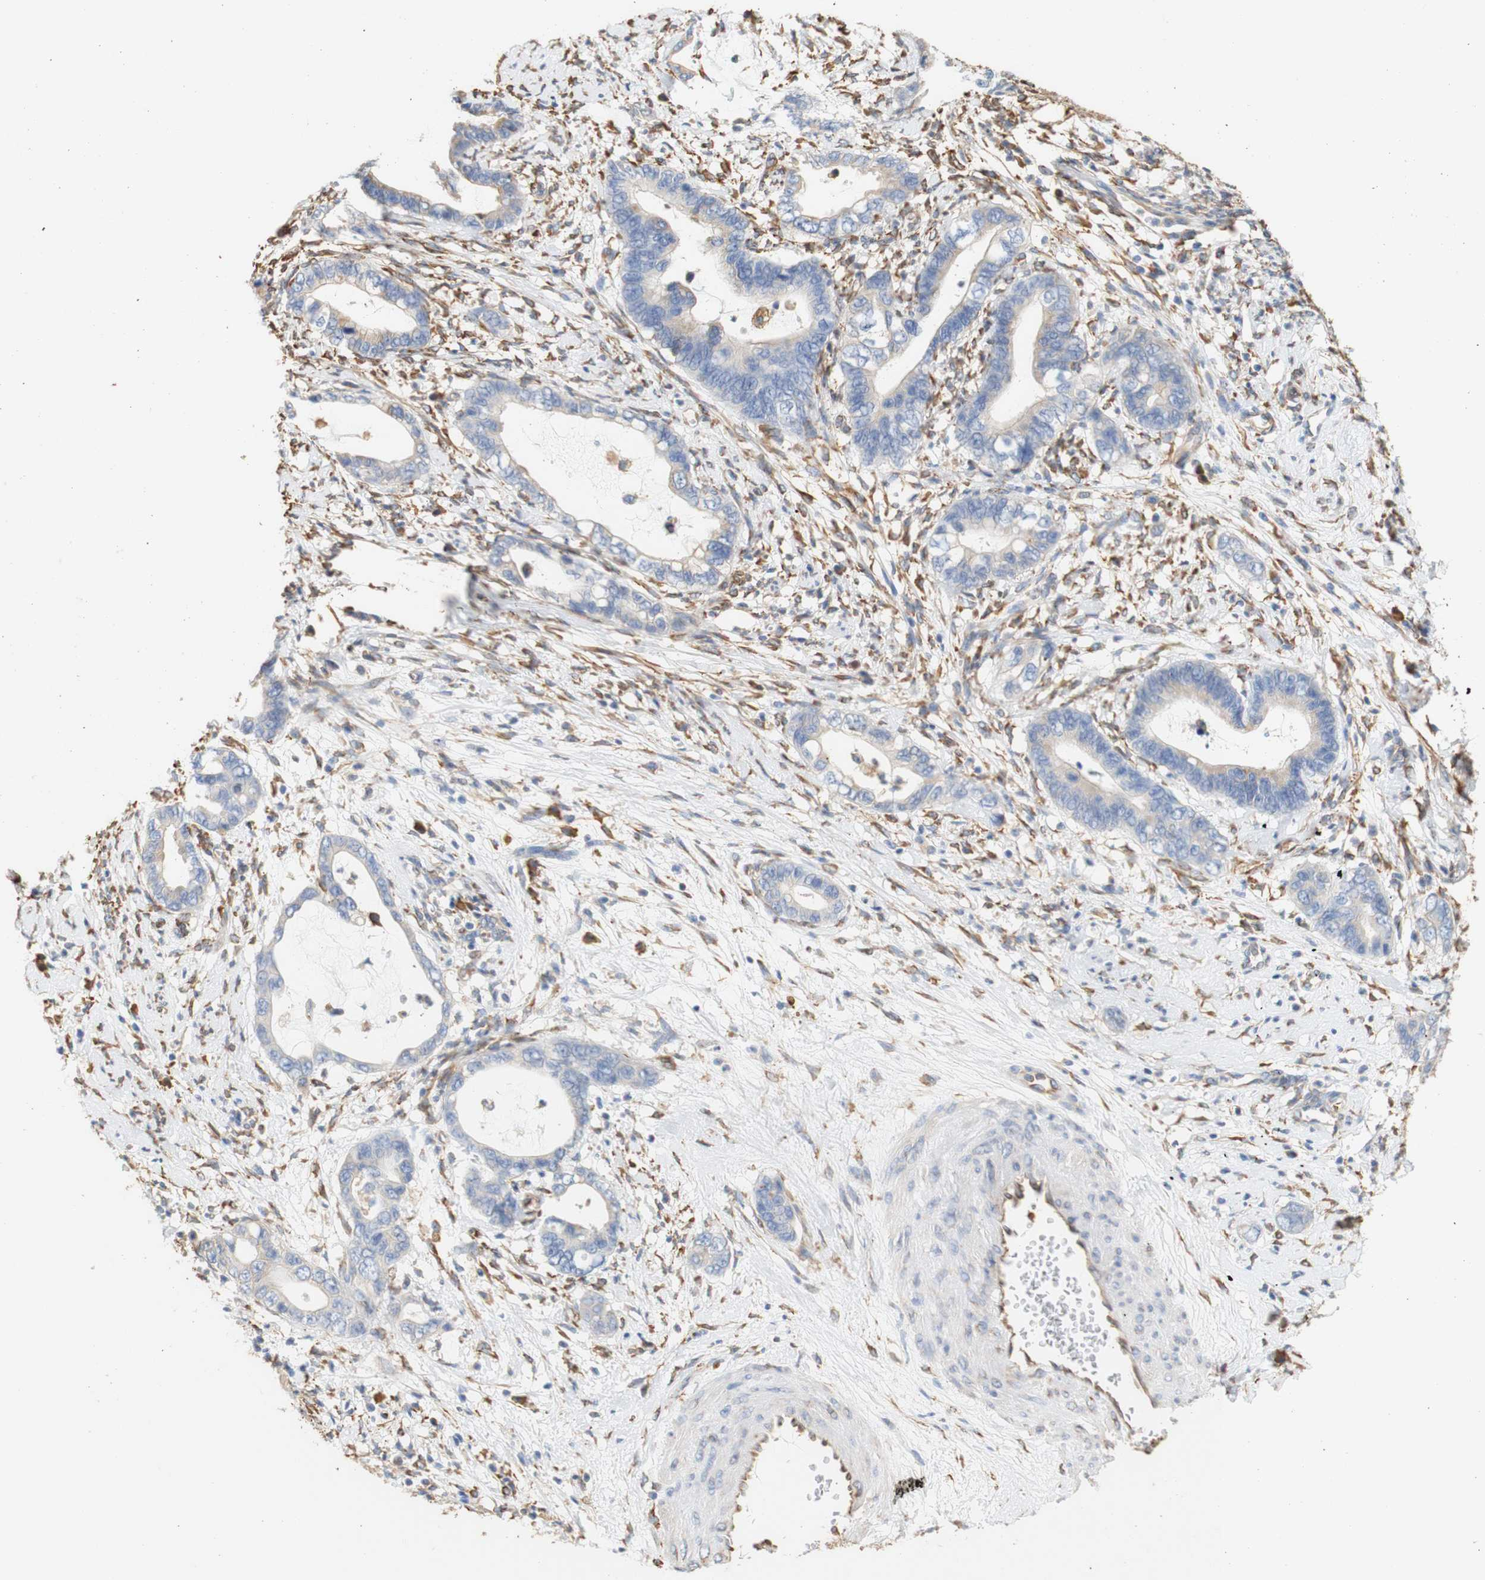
{"staining": {"intensity": "moderate", "quantity": "<25%", "location": "cytoplasmic/membranous"}, "tissue": "cervical cancer", "cell_type": "Tumor cells", "image_type": "cancer", "snomed": [{"axis": "morphology", "description": "Adenocarcinoma, NOS"}, {"axis": "topography", "description": "Cervix"}], "caption": "Cervical cancer tissue exhibits moderate cytoplasmic/membranous staining in approximately <25% of tumor cells, visualized by immunohistochemistry.", "gene": "EIF2AK4", "patient": {"sex": "female", "age": 44}}